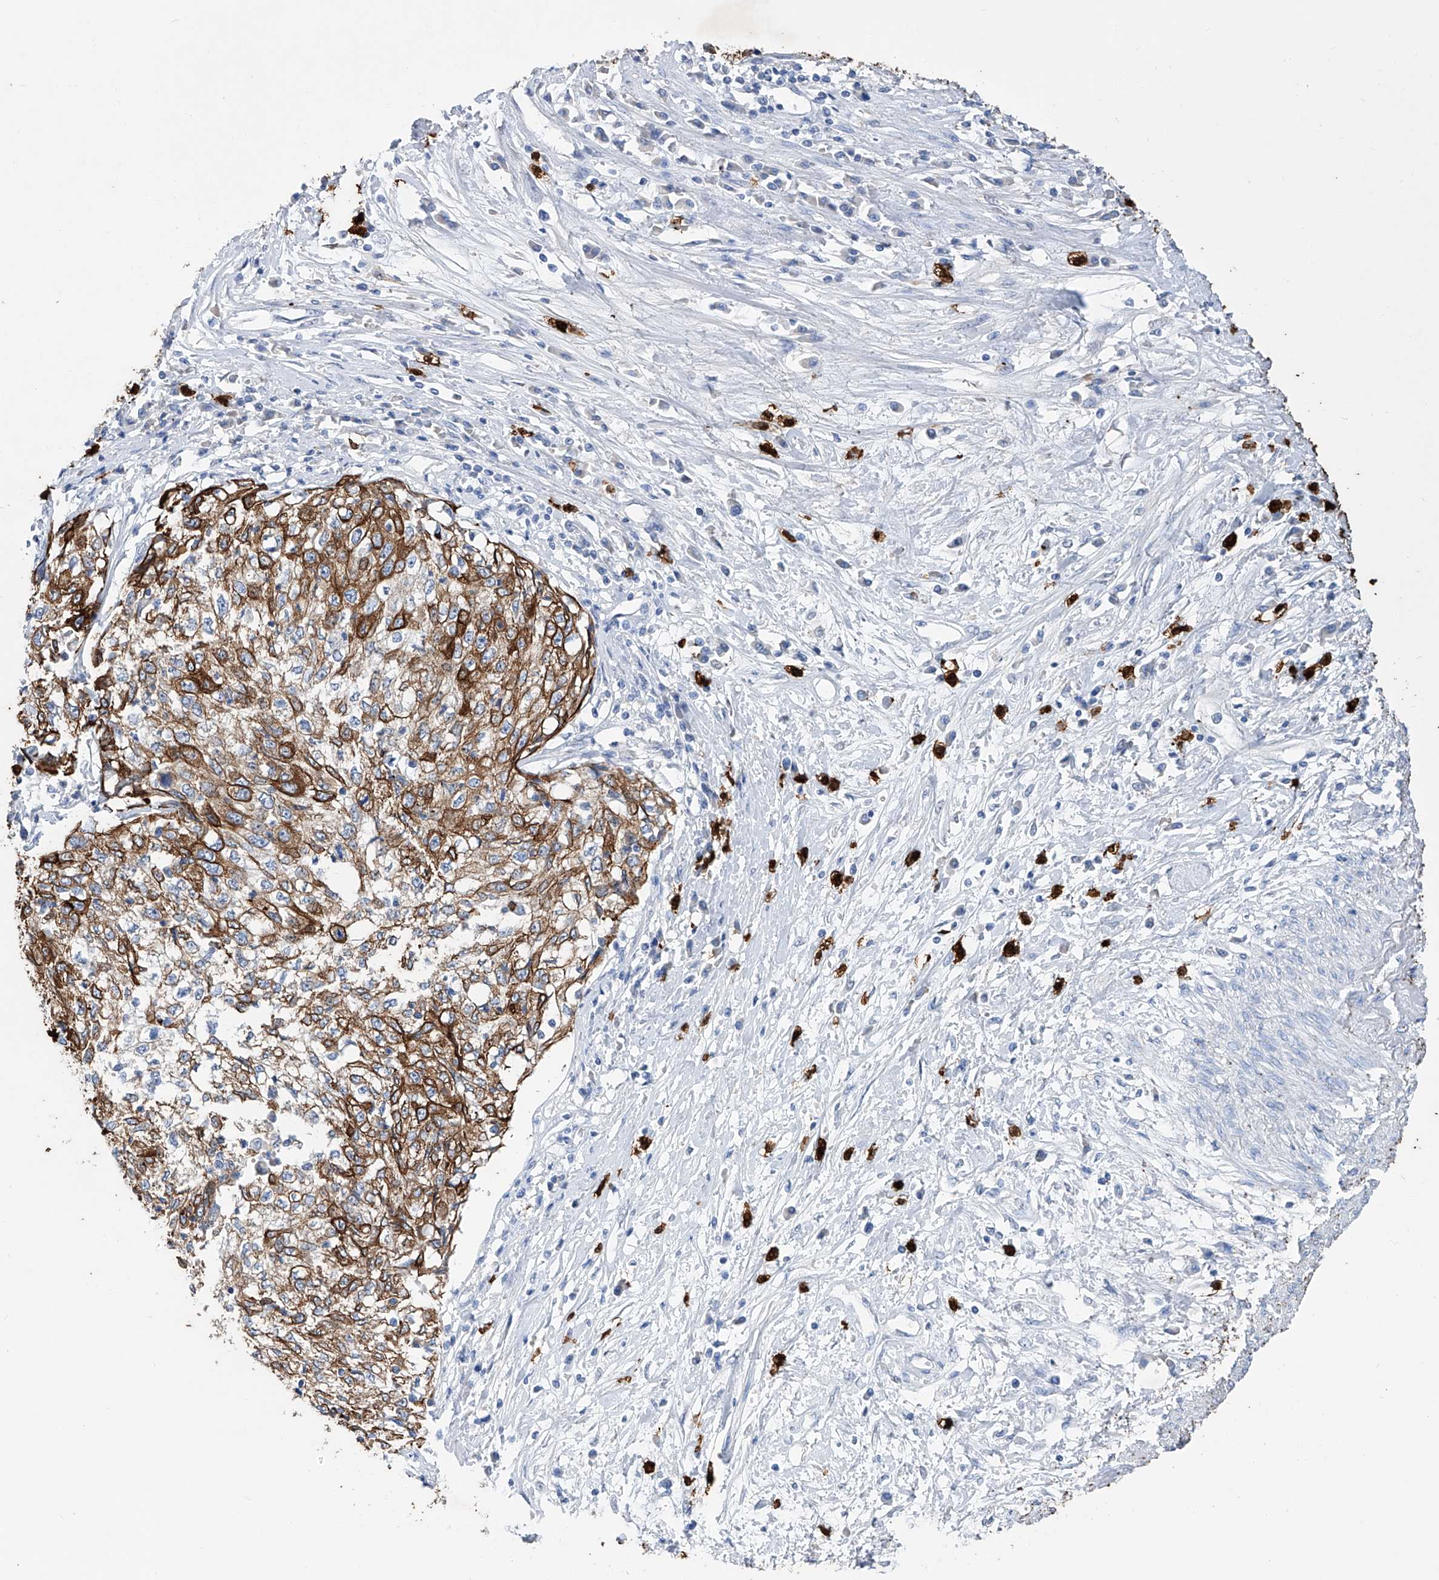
{"staining": {"intensity": "strong", "quantity": ">75%", "location": "cytoplasmic/membranous"}, "tissue": "cervical cancer", "cell_type": "Tumor cells", "image_type": "cancer", "snomed": [{"axis": "morphology", "description": "Squamous cell carcinoma, NOS"}, {"axis": "topography", "description": "Cervix"}], "caption": "The image displays a brown stain indicating the presence of a protein in the cytoplasmic/membranous of tumor cells in cervical cancer (squamous cell carcinoma). (Brightfield microscopy of DAB IHC at high magnification).", "gene": "FRS3", "patient": {"sex": "female", "age": 57}}